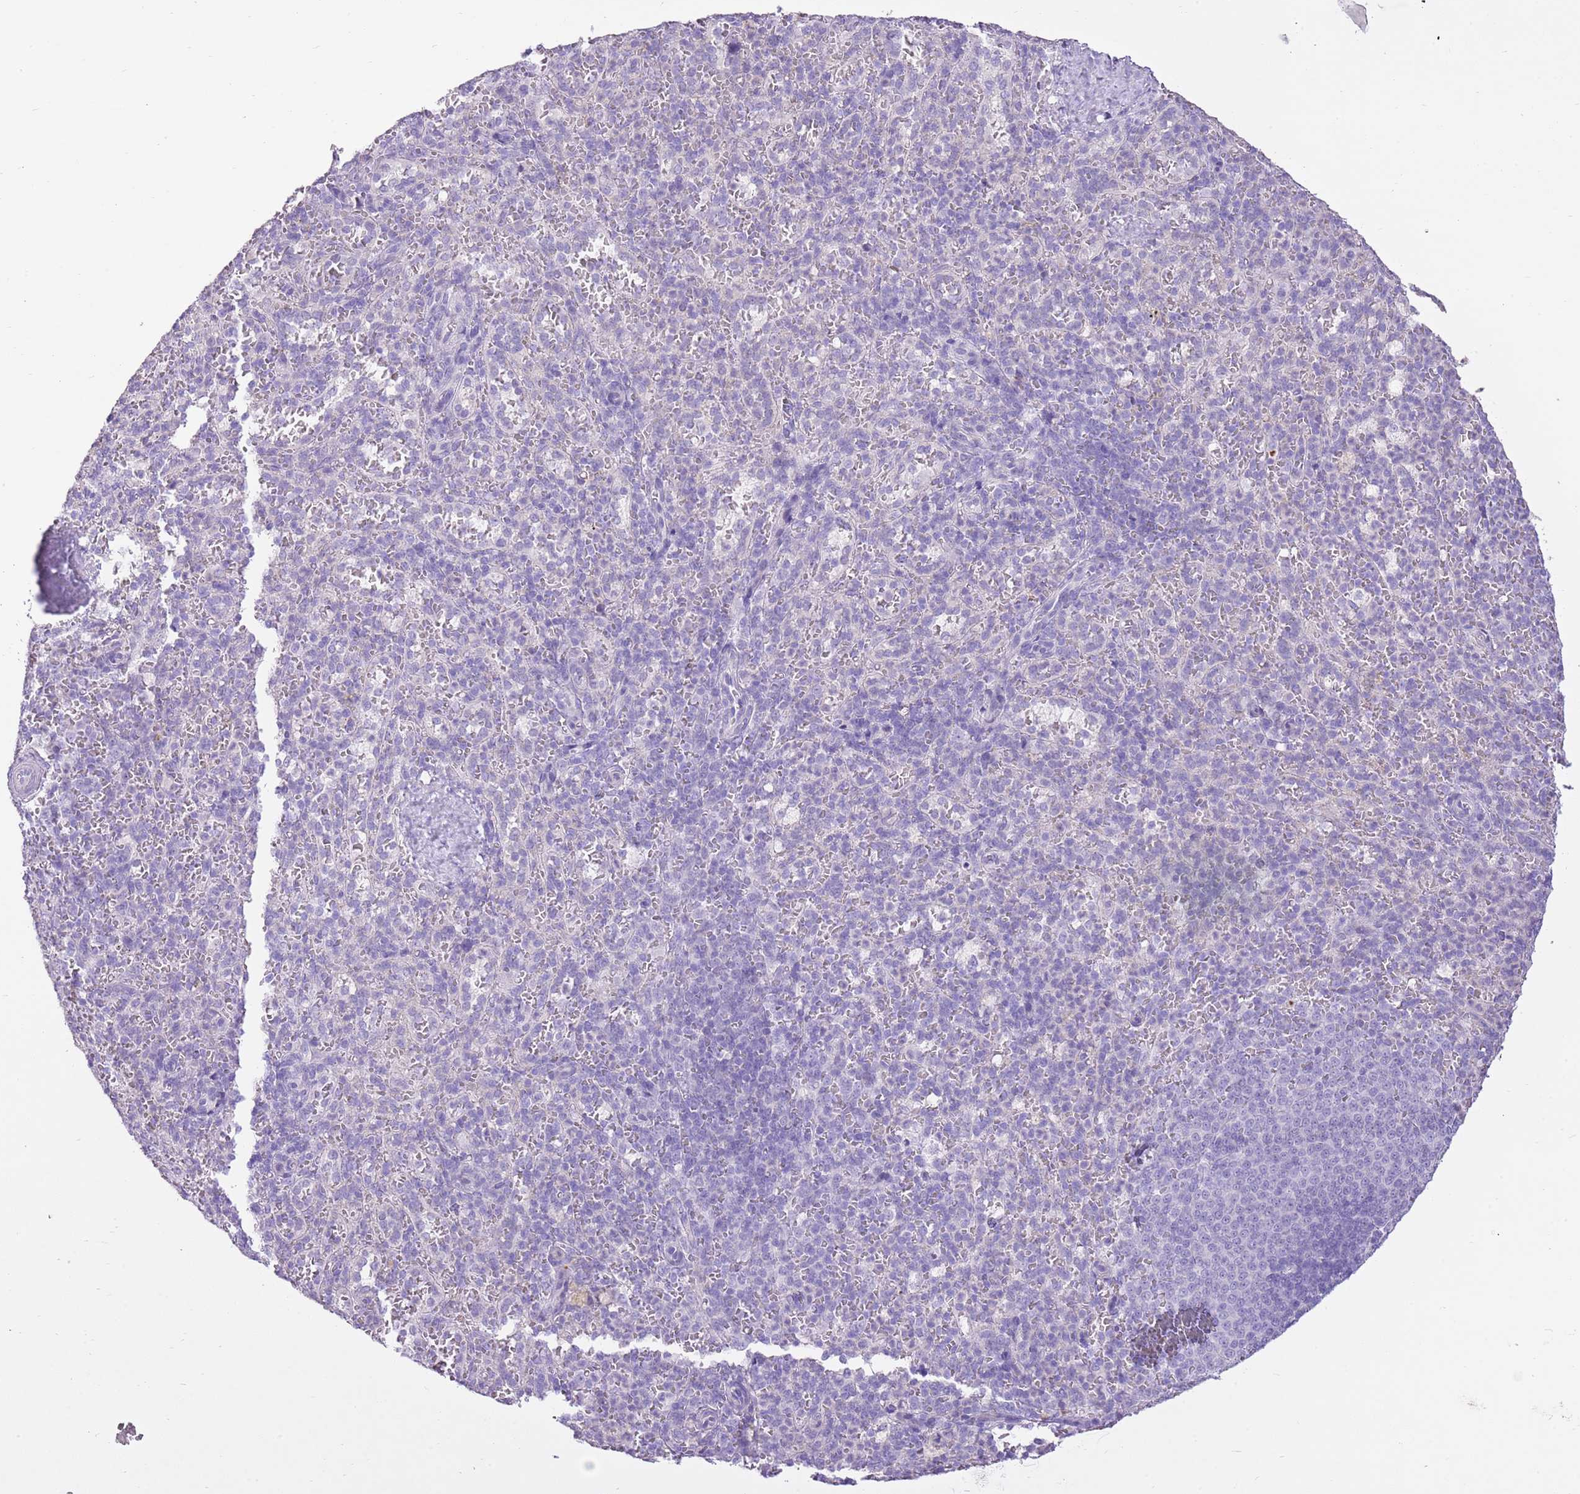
{"staining": {"intensity": "negative", "quantity": "none", "location": "none"}, "tissue": "spleen", "cell_type": "Cells in red pulp", "image_type": "normal", "snomed": [{"axis": "morphology", "description": "Normal tissue, NOS"}, {"axis": "topography", "description": "Spleen"}], "caption": "Cells in red pulp show no significant protein staining in benign spleen.", "gene": "XPO7", "patient": {"sex": "female", "age": 21}}